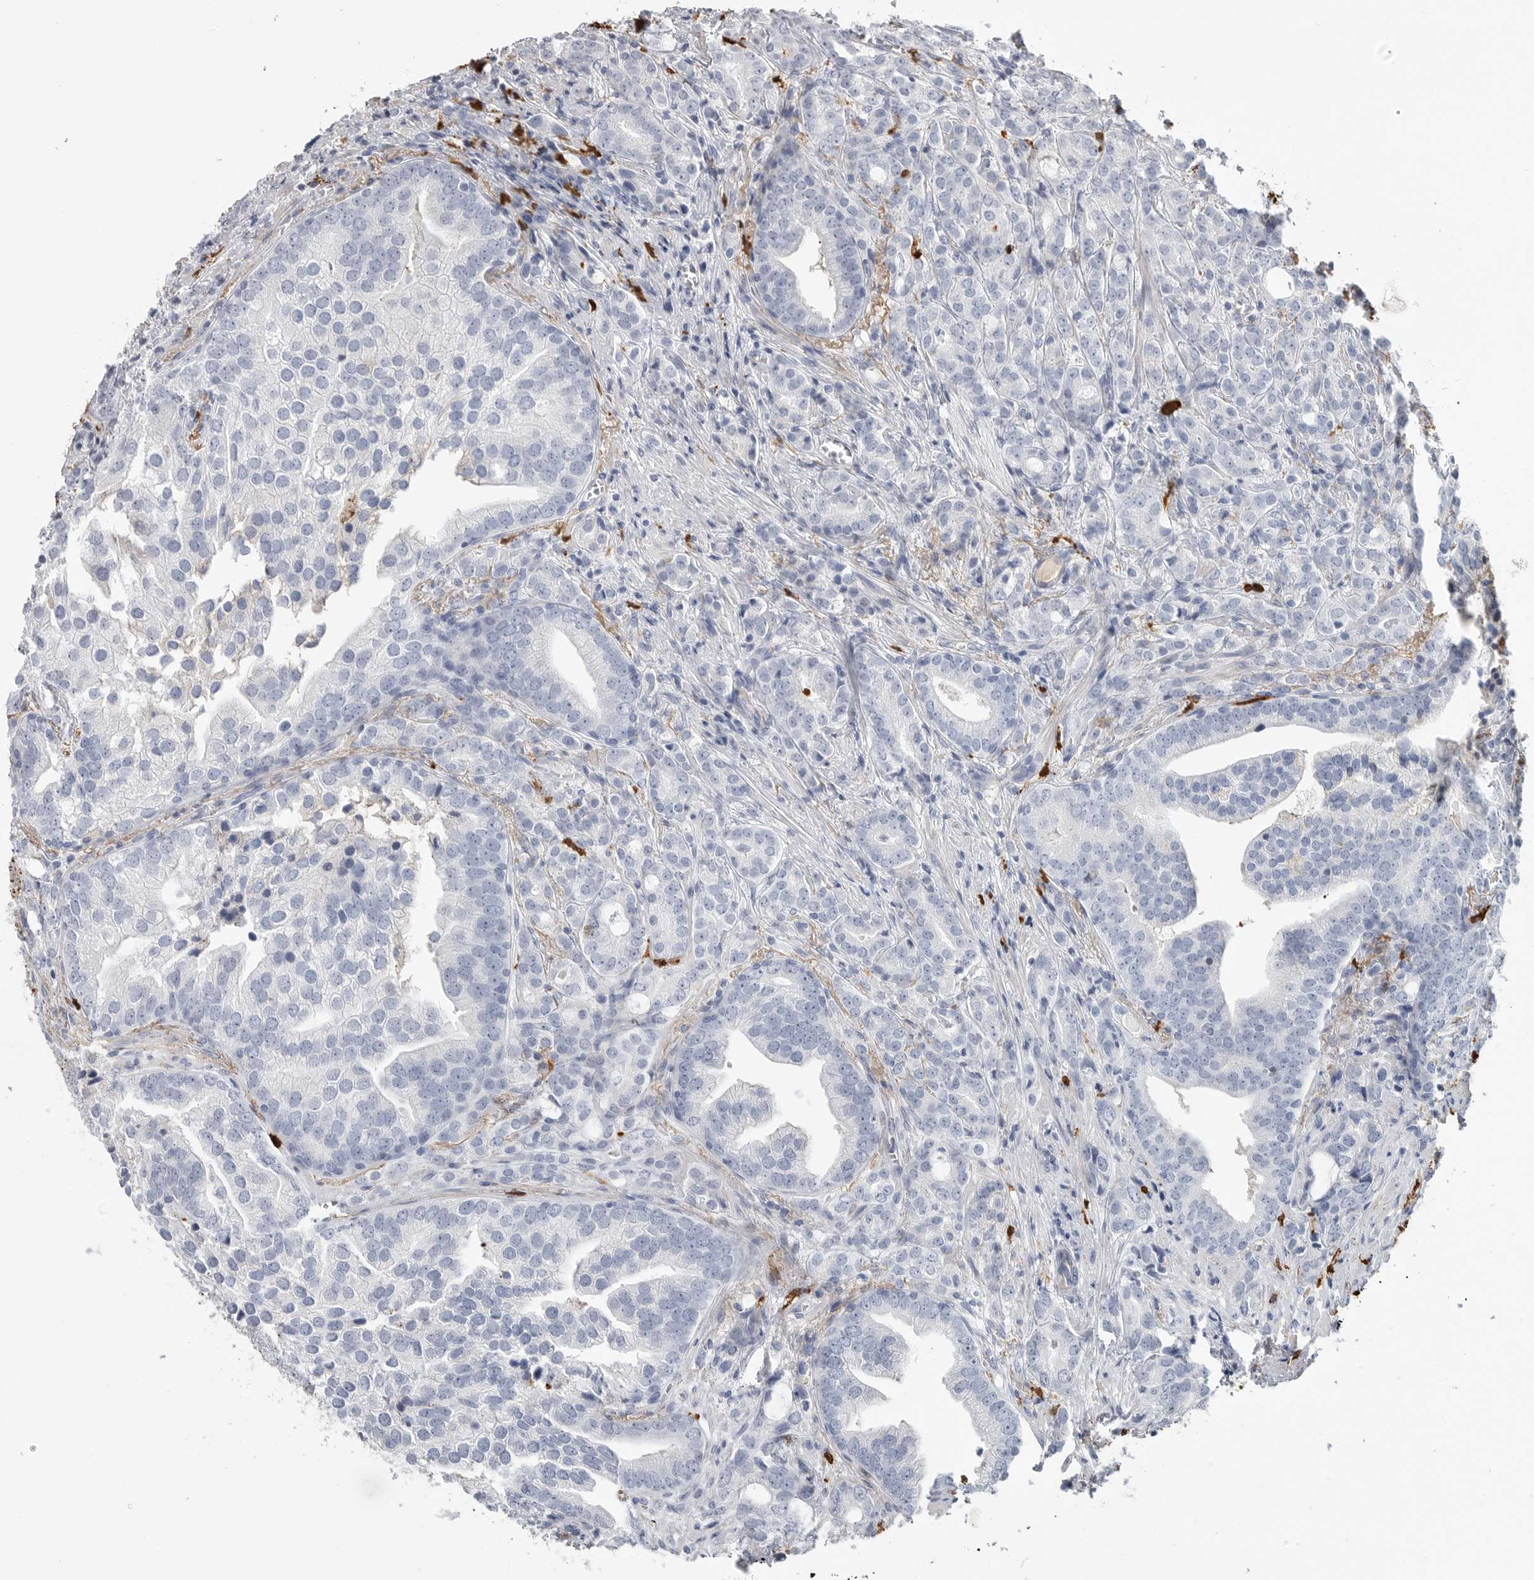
{"staining": {"intensity": "negative", "quantity": "none", "location": "none"}, "tissue": "prostate cancer", "cell_type": "Tumor cells", "image_type": "cancer", "snomed": [{"axis": "morphology", "description": "Adenocarcinoma, High grade"}, {"axis": "topography", "description": "Prostate"}], "caption": "There is no significant positivity in tumor cells of high-grade adenocarcinoma (prostate). (Brightfield microscopy of DAB (3,3'-diaminobenzidine) immunohistochemistry at high magnification).", "gene": "CYB561D1", "patient": {"sex": "male", "age": 57}}